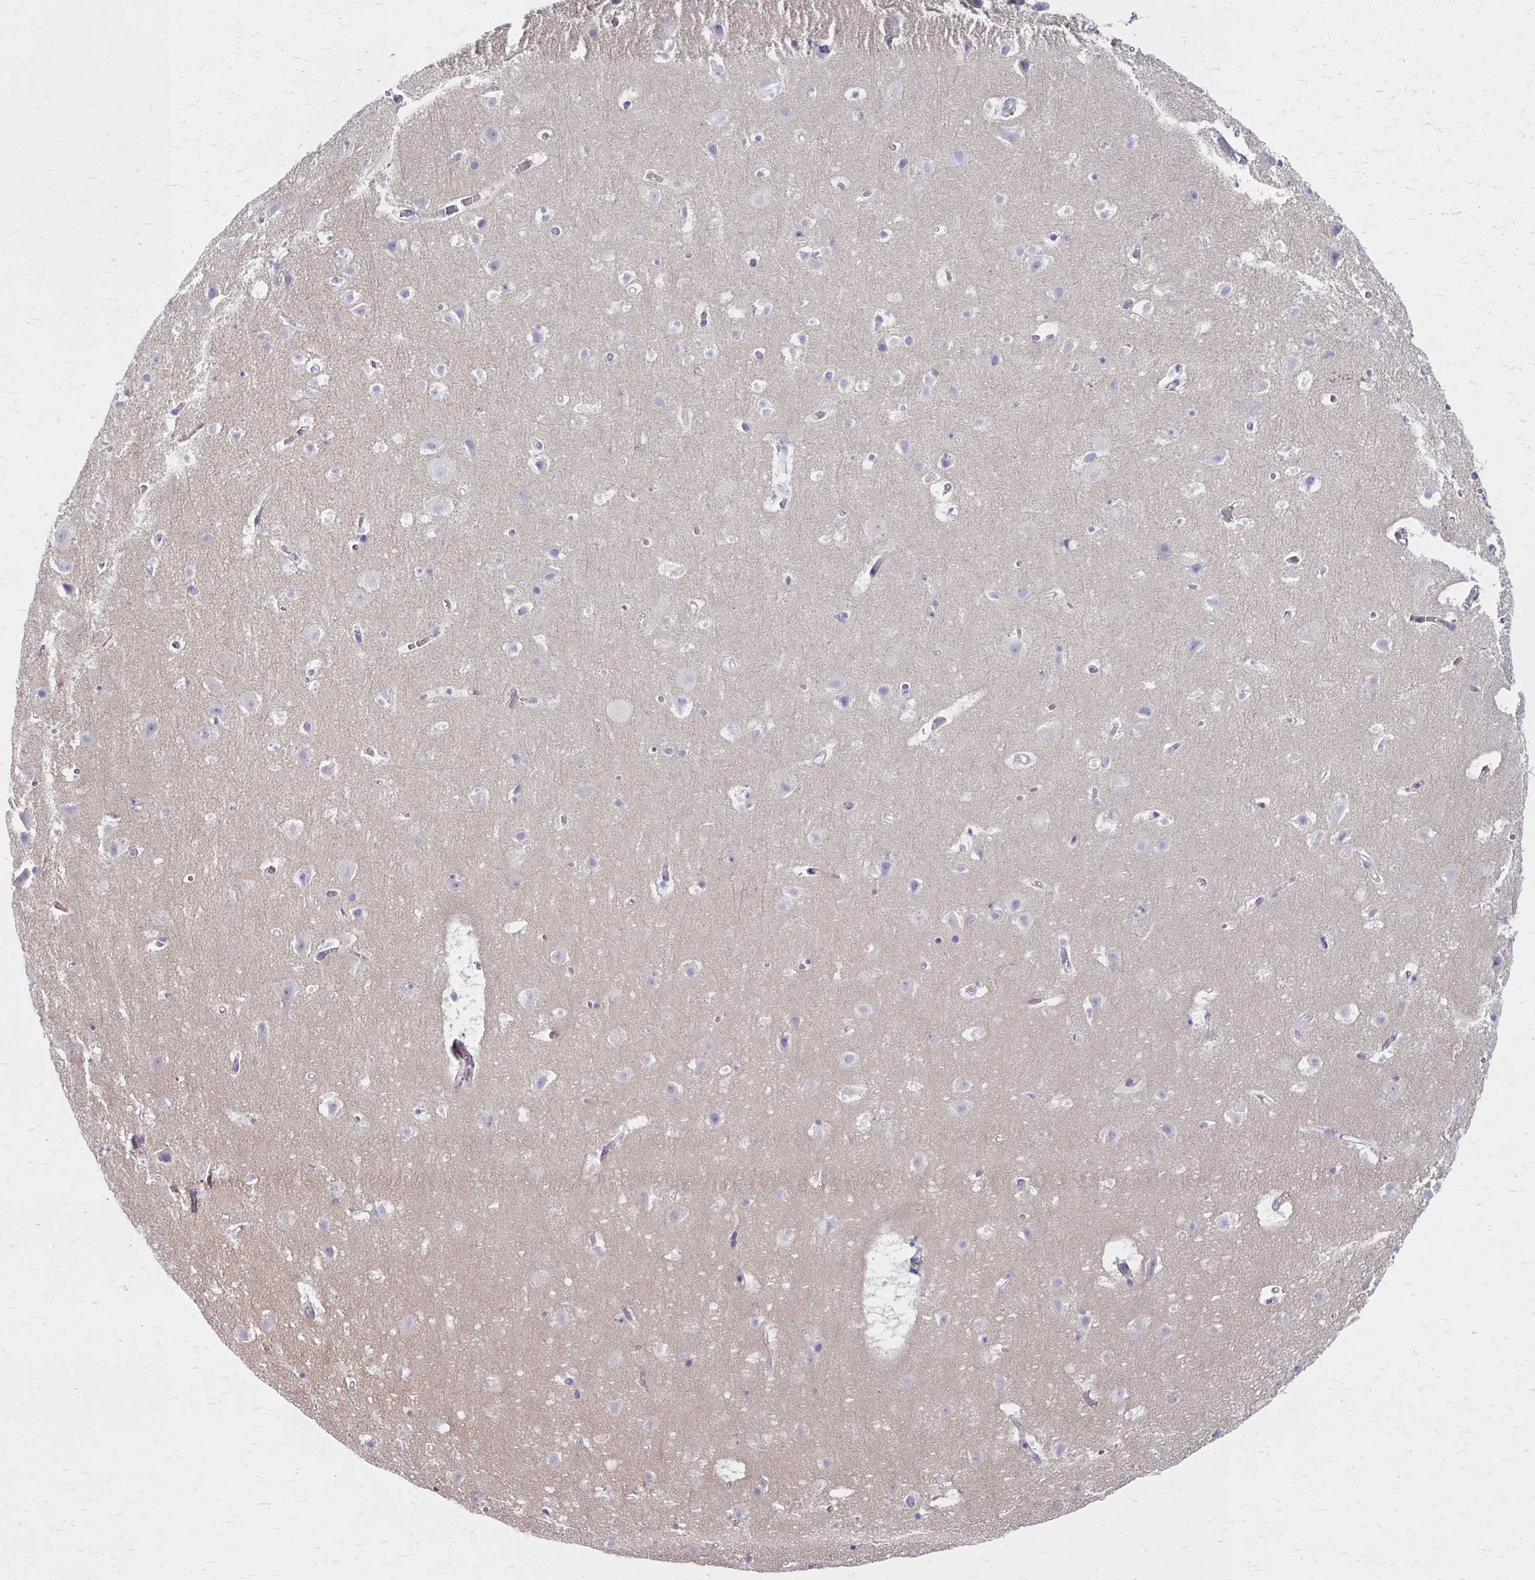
{"staining": {"intensity": "weak", "quantity": "25%-75%", "location": "cytoplasmic/membranous"}, "tissue": "cerebral cortex", "cell_type": "Endothelial cells", "image_type": "normal", "snomed": [{"axis": "morphology", "description": "Normal tissue, NOS"}, {"axis": "topography", "description": "Cerebral cortex"}], "caption": "The histopathology image shows immunohistochemical staining of normal cerebral cortex. There is weak cytoplasmic/membranous expression is appreciated in about 25%-75% of endothelial cells.", "gene": "LRRC4B", "patient": {"sex": "female", "age": 42}}